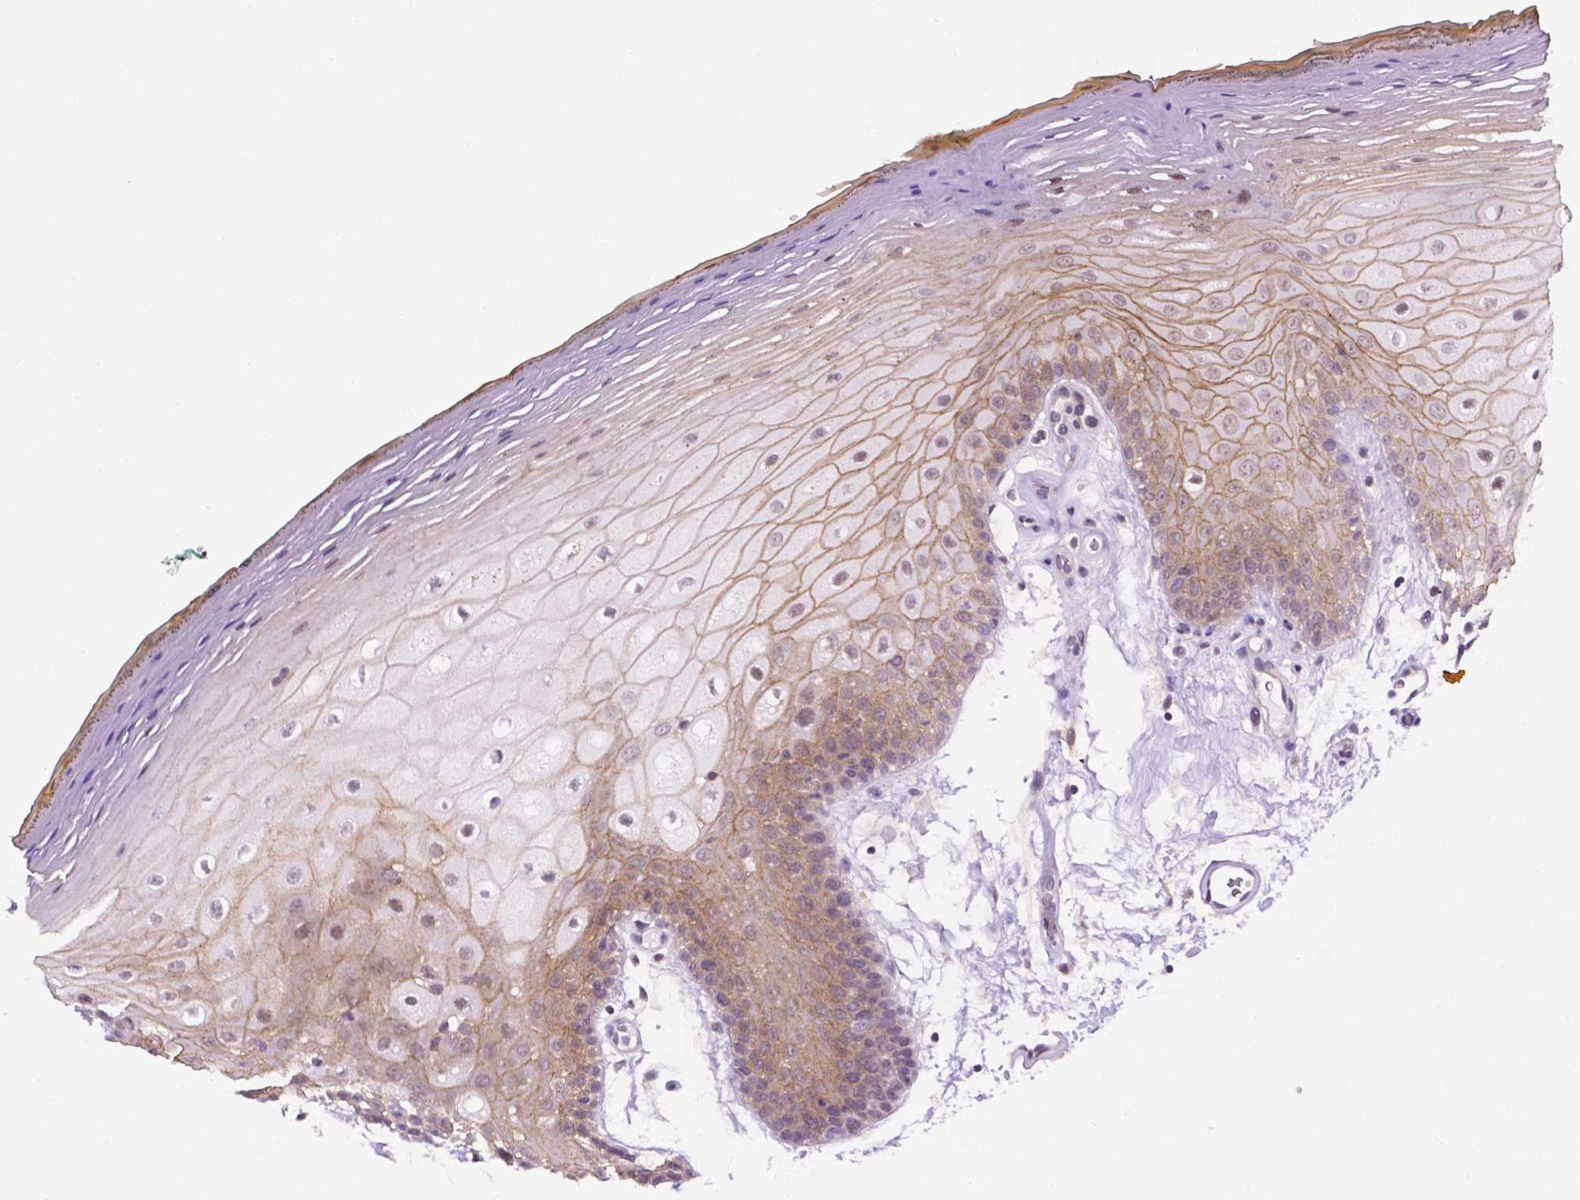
{"staining": {"intensity": "moderate", "quantity": "<25%", "location": "cytoplasmic/membranous"}, "tissue": "oral mucosa", "cell_type": "Squamous epithelial cells", "image_type": "normal", "snomed": [{"axis": "morphology", "description": "Normal tissue, NOS"}, {"axis": "morphology", "description": "Squamous cell carcinoma, NOS"}, {"axis": "topography", "description": "Oral tissue"}, {"axis": "topography", "description": "Head-Neck"}], "caption": "High-power microscopy captured an IHC photomicrograph of normal oral mucosa, revealing moderate cytoplasmic/membranous positivity in approximately <25% of squamous epithelial cells.", "gene": "TACSTD2", "patient": {"sex": "male", "age": 52}}